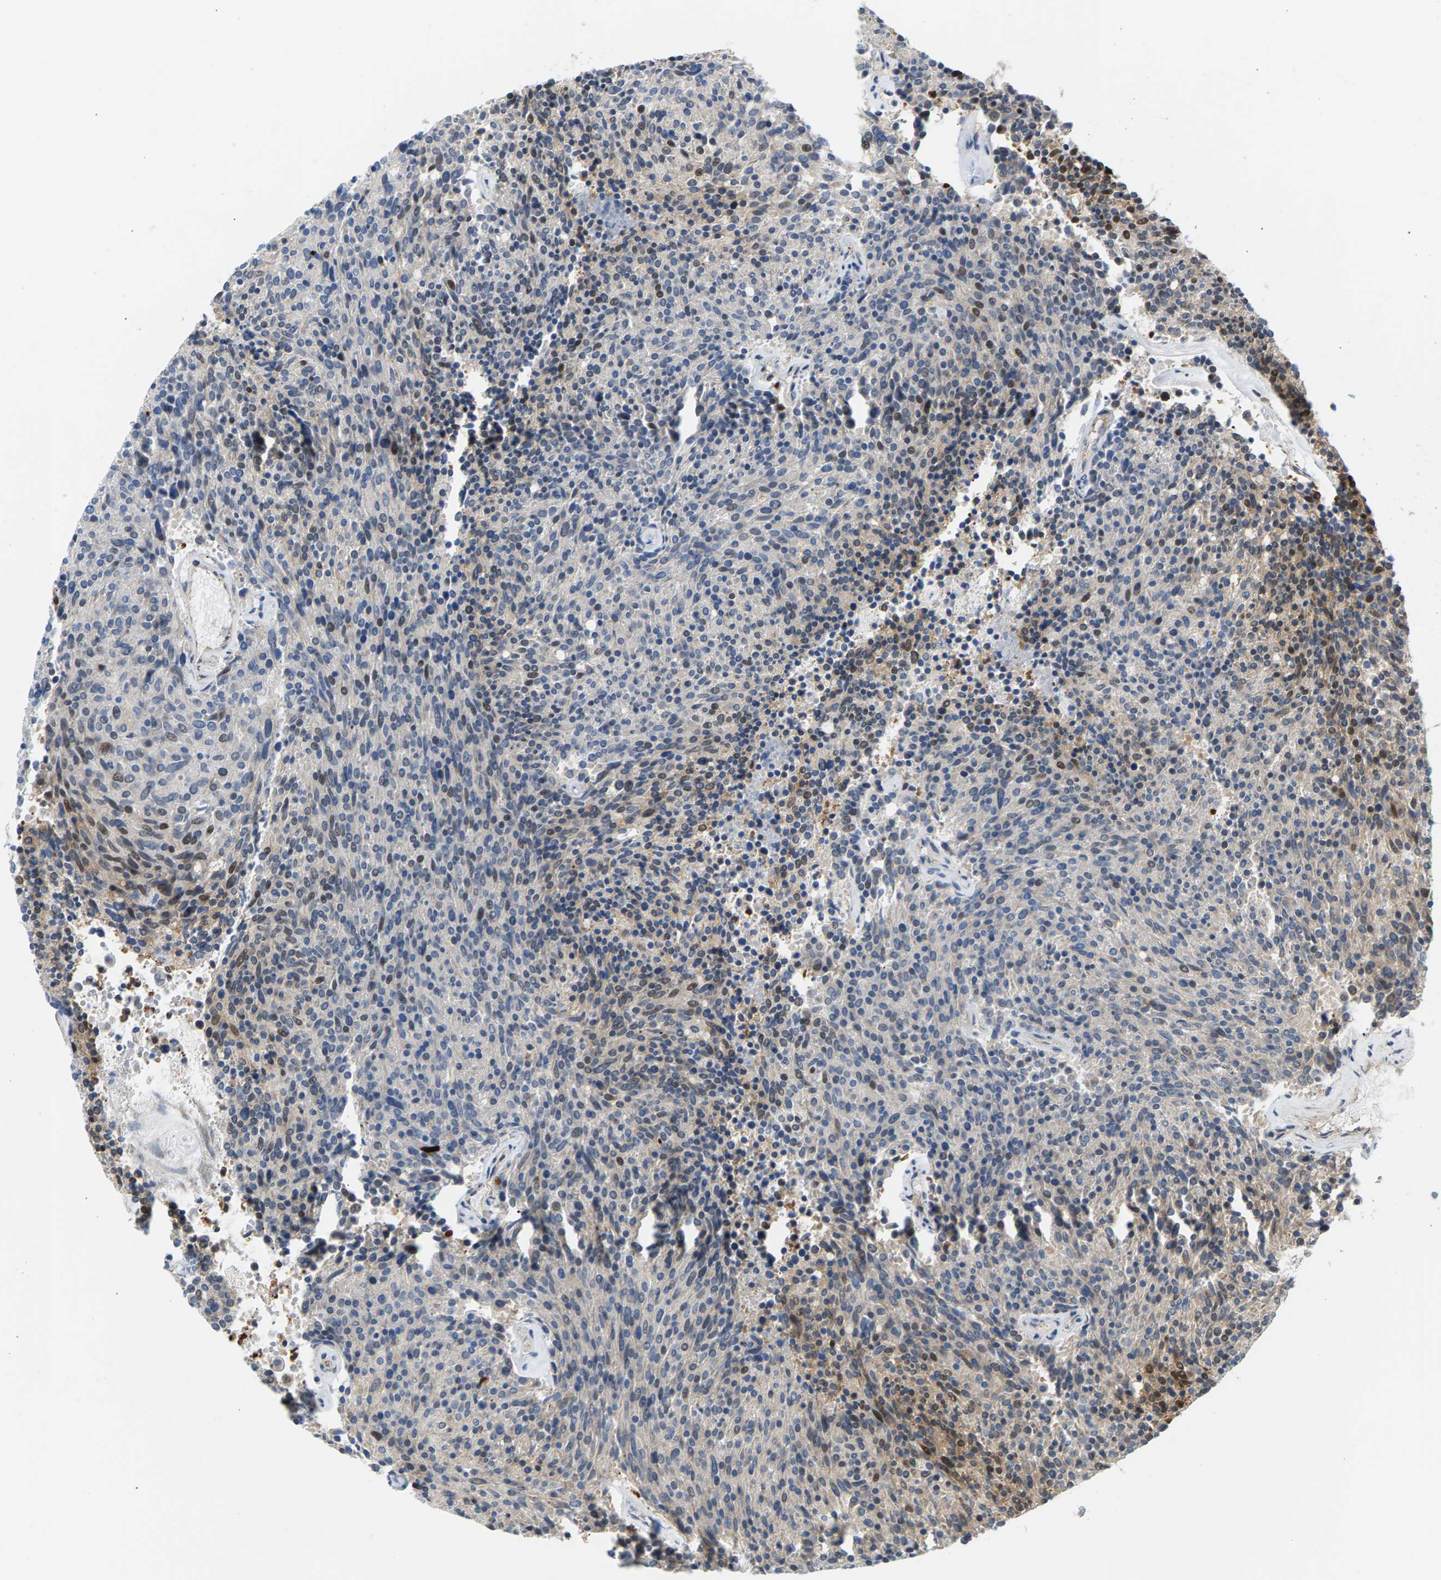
{"staining": {"intensity": "moderate", "quantity": "<25%", "location": "cytoplasmic/membranous,nuclear"}, "tissue": "carcinoid", "cell_type": "Tumor cells", "image_type": "cancer", "snomed": [{"axis": "morphology", "description": "Carcinoid, malignant, NOS"}, {"axis": "topography", "description": "Pancreas"}], "caption": "High-power microscopy captured an IHC micrograph of malignant carcinoid, revealing moderate cytoplasmic/membranous and nuclear expression in approximately <25% of tumor cells. The staining was performed using DAB to visualize the protein expression in brown, while the nuclei were stained in blue with hematoxylin (Magnification: 20x).", "gene": "KRTAP27-1", "patient": {"sex": "female", "age": 54}}